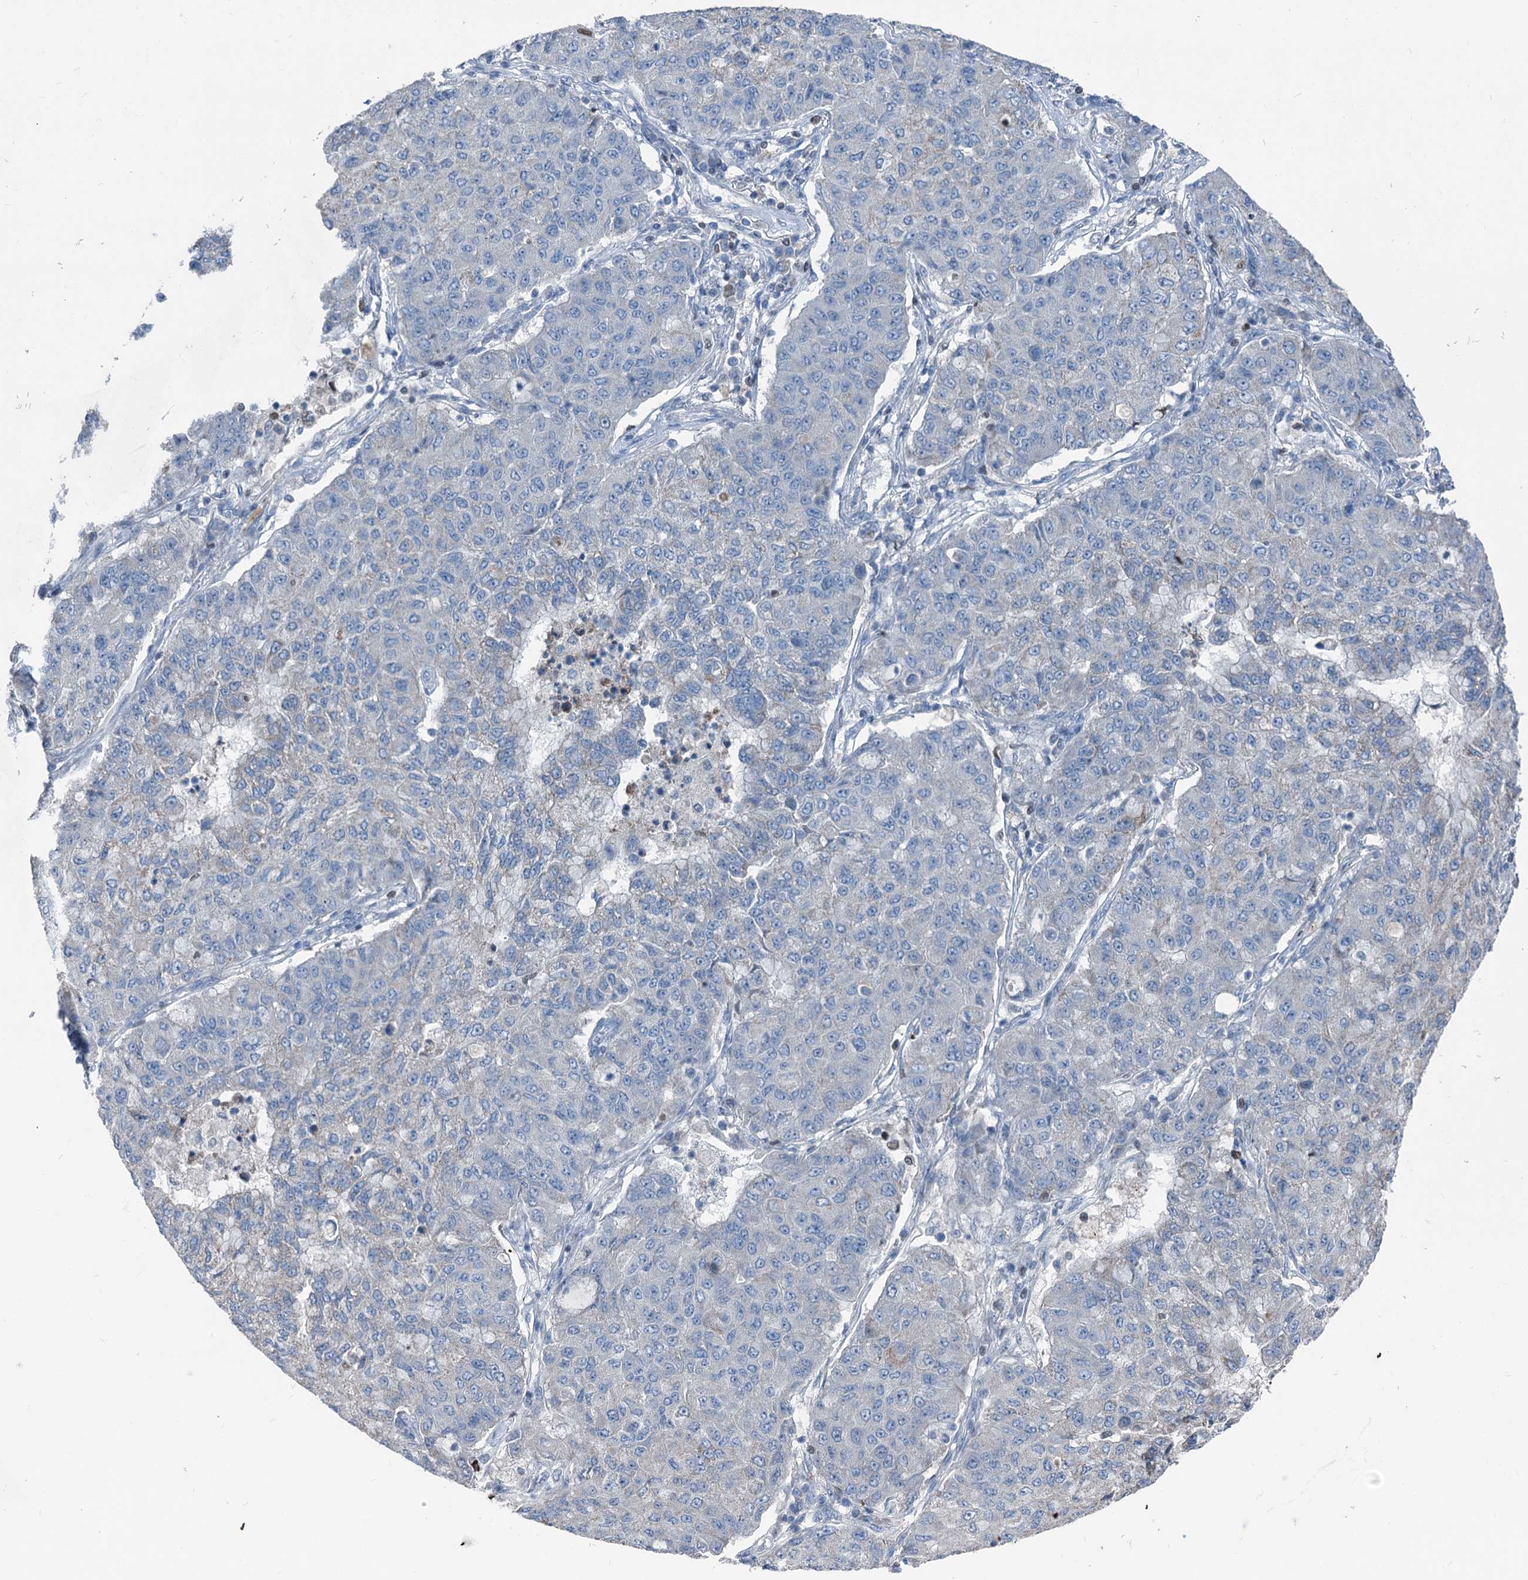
{"staining": {"intensity": "weak", "quantity": "<25%", "location": "cytoplasmic/membranous"}, "tissue": "lung cancer", "cell_type": "Tumor cells", "image_type": "cancer", "snomed": [{"axis": "morphology", "description": "Squamous cell carcinoma, NOS"}, {"axis": "topography", "description": "Lung"}], "caption": "This is a image of immunohistochemistry staining of lung cancer (squamous cell carcinoma), which shows no positivity in tumor cells.", "gene": "ELP4", "patient": {"sex": "male", "age": 74}}